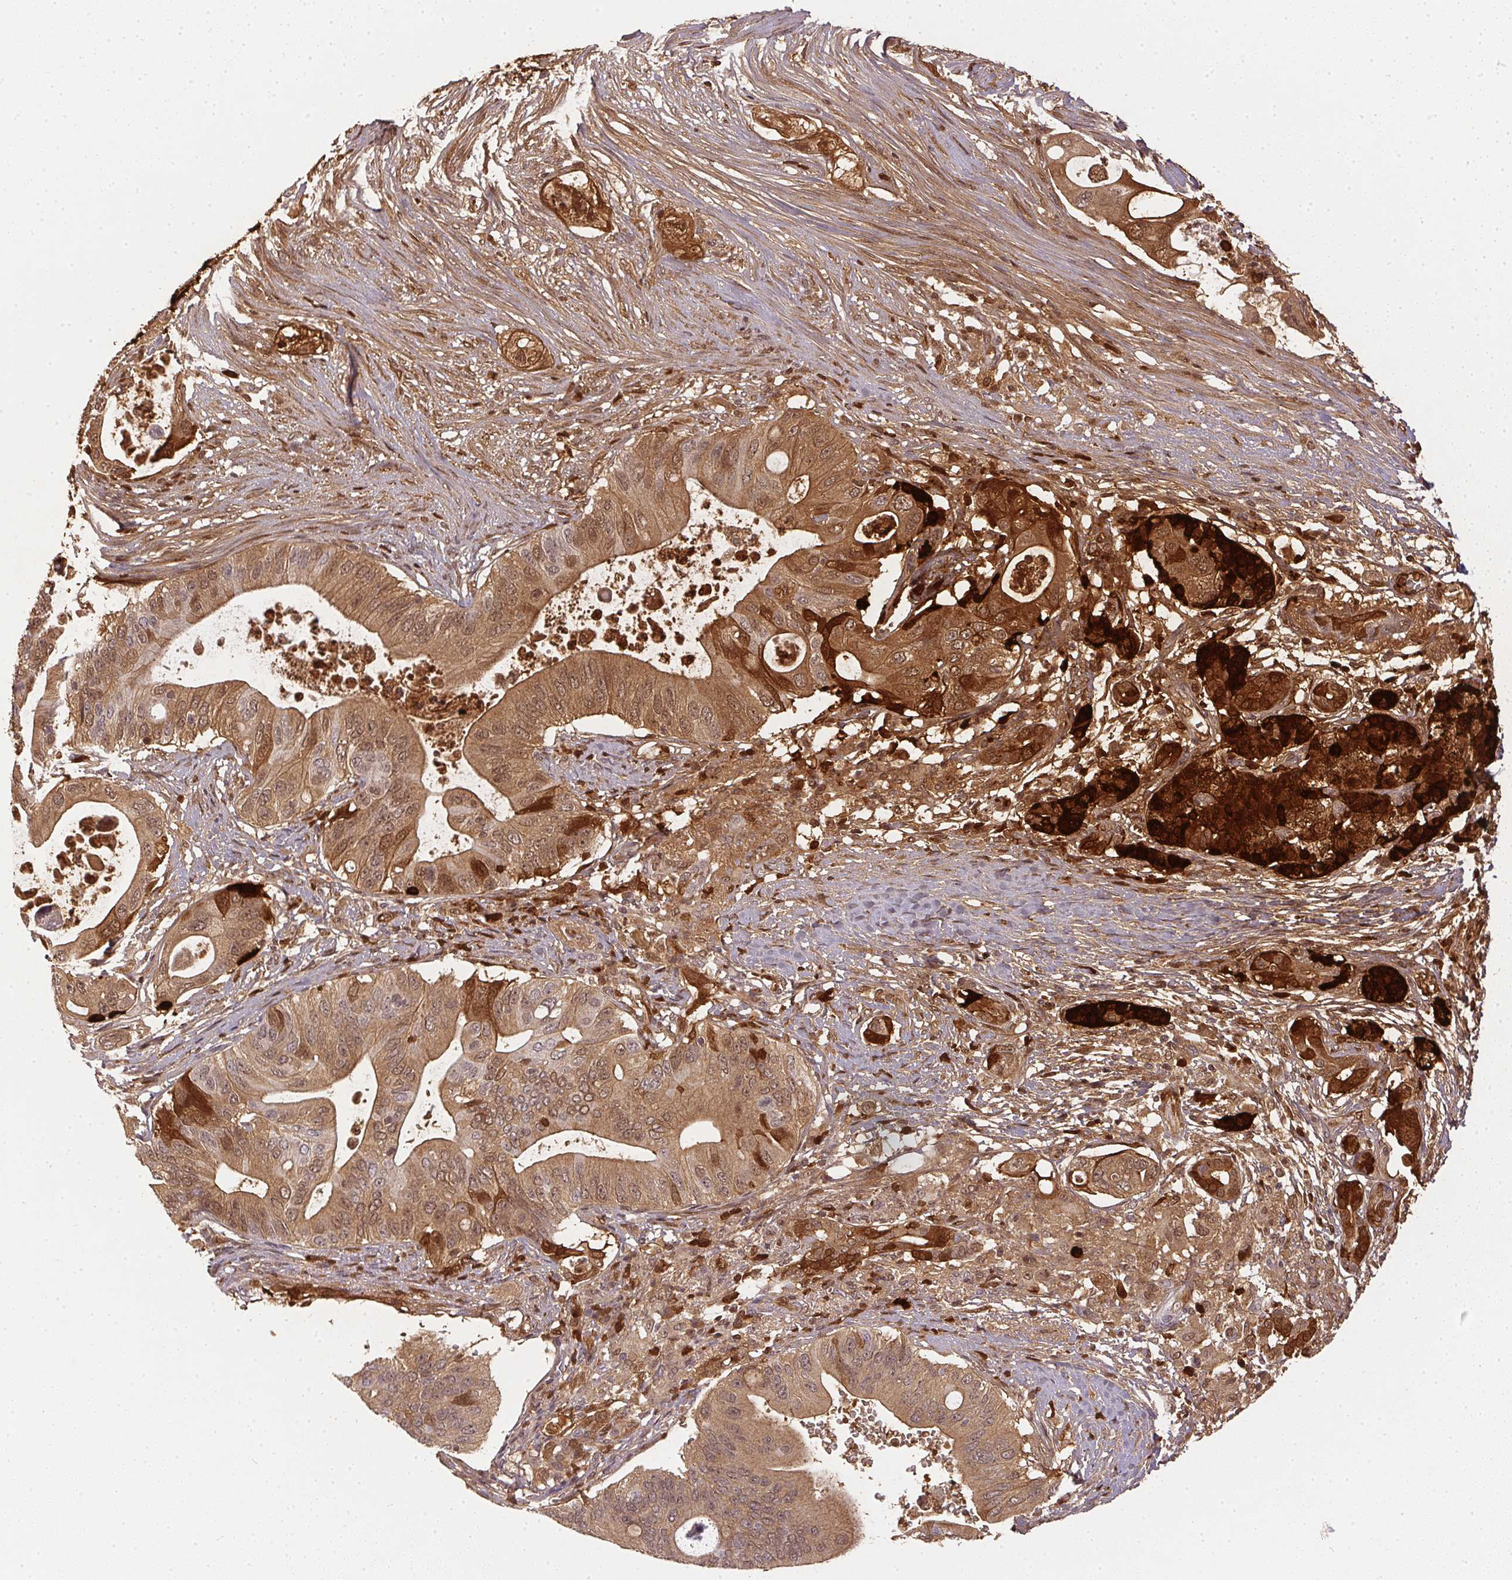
{"staining": {"intensity": "moderate", "quantity": ">75%", "location": "cytoplasmic/membranous,nuclear"}, "tissue": "pancreatic cancer", "cell_type": "Tumor cells", "image_type": "cancer", "snomed": [{"axis": "morphology", "description": "Adenocarcinoma, NOS"}, {"axis": "topography", "description": "Pancreas"}], "caption": "DAB immunohistochemical staining of human pancreatic adenocarcinoma exhibits moderate cytoplasmic/membranous and nuclear protein positivity in about >75% of tumor cells.", "gene": "PPY", "patient": {"sex": "female", "age": 72}}